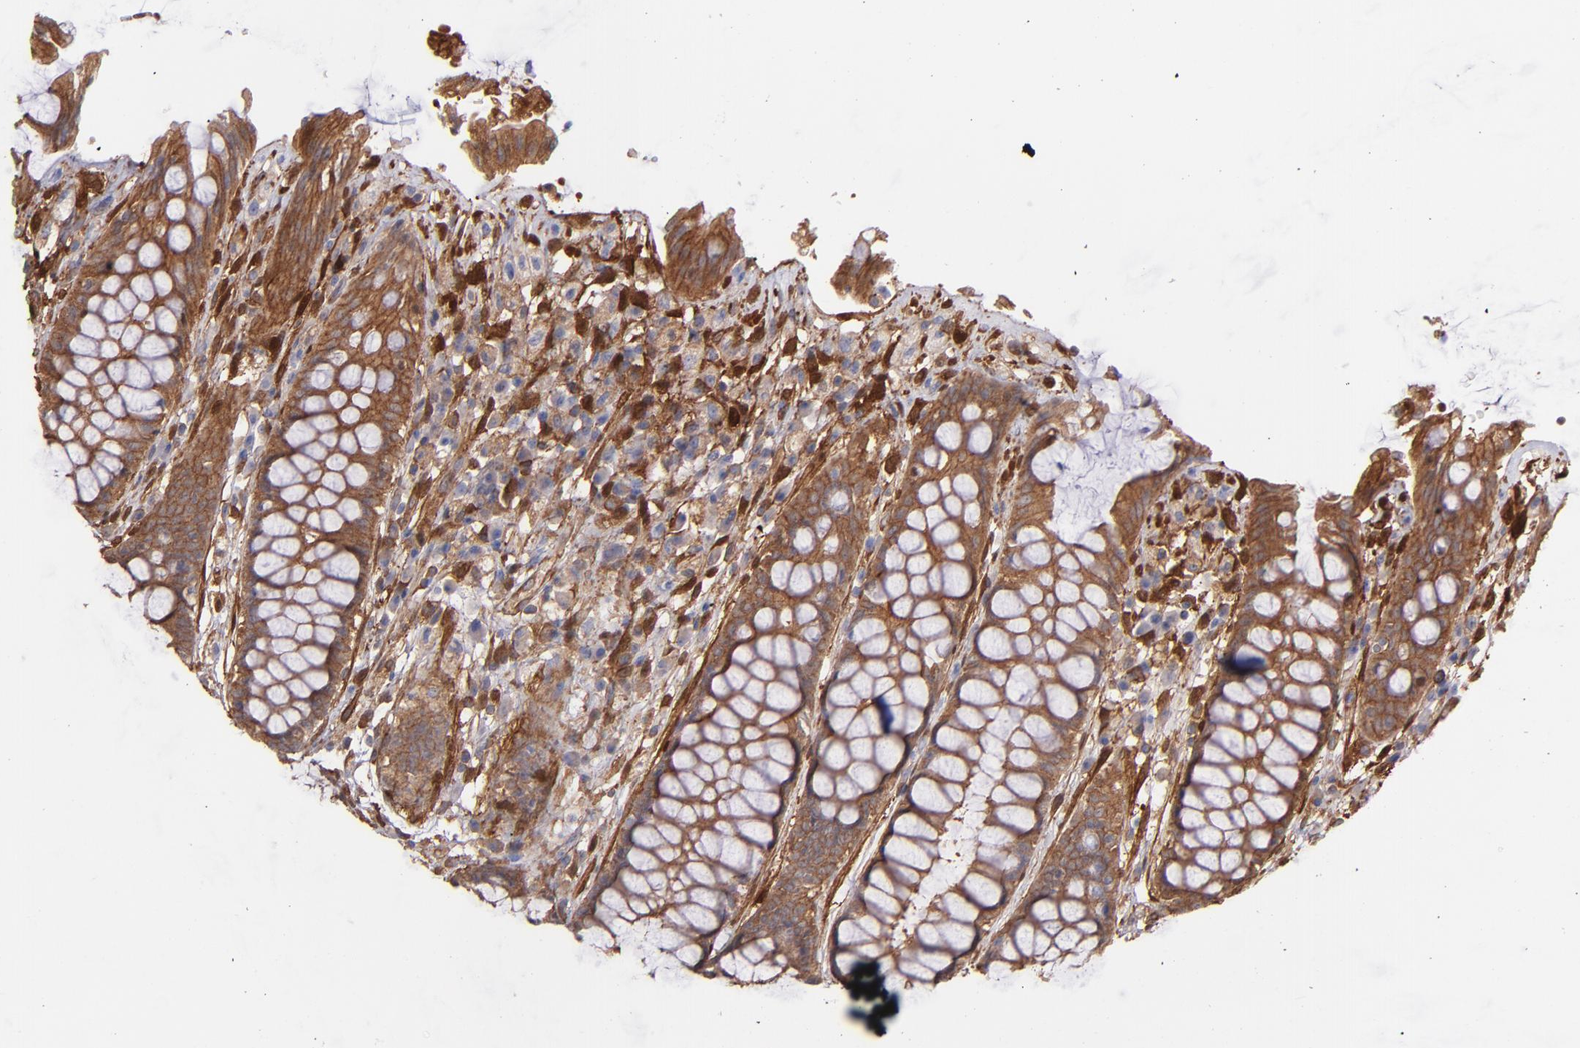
{"staining": {"intensity": "moderate", "quantity": "25%-75%", "location": "cytoplasmic/membranous"}, "tissue": "rectum", "cell_type": "Glandular cells", "image_type": "normal", "snomed": [{"axis": "morphology", "description": "Normal tissue, NOS"}, {"axis": "topography", "description": "Rectum"}], "caption": "This is an image of IHC staining of unremarkable rectum, which shows moderate positivity in the cytoplasmic/membranous of glandular cells.", "gene": "VCL", "patient": {"sex": "female", "age": 46}}